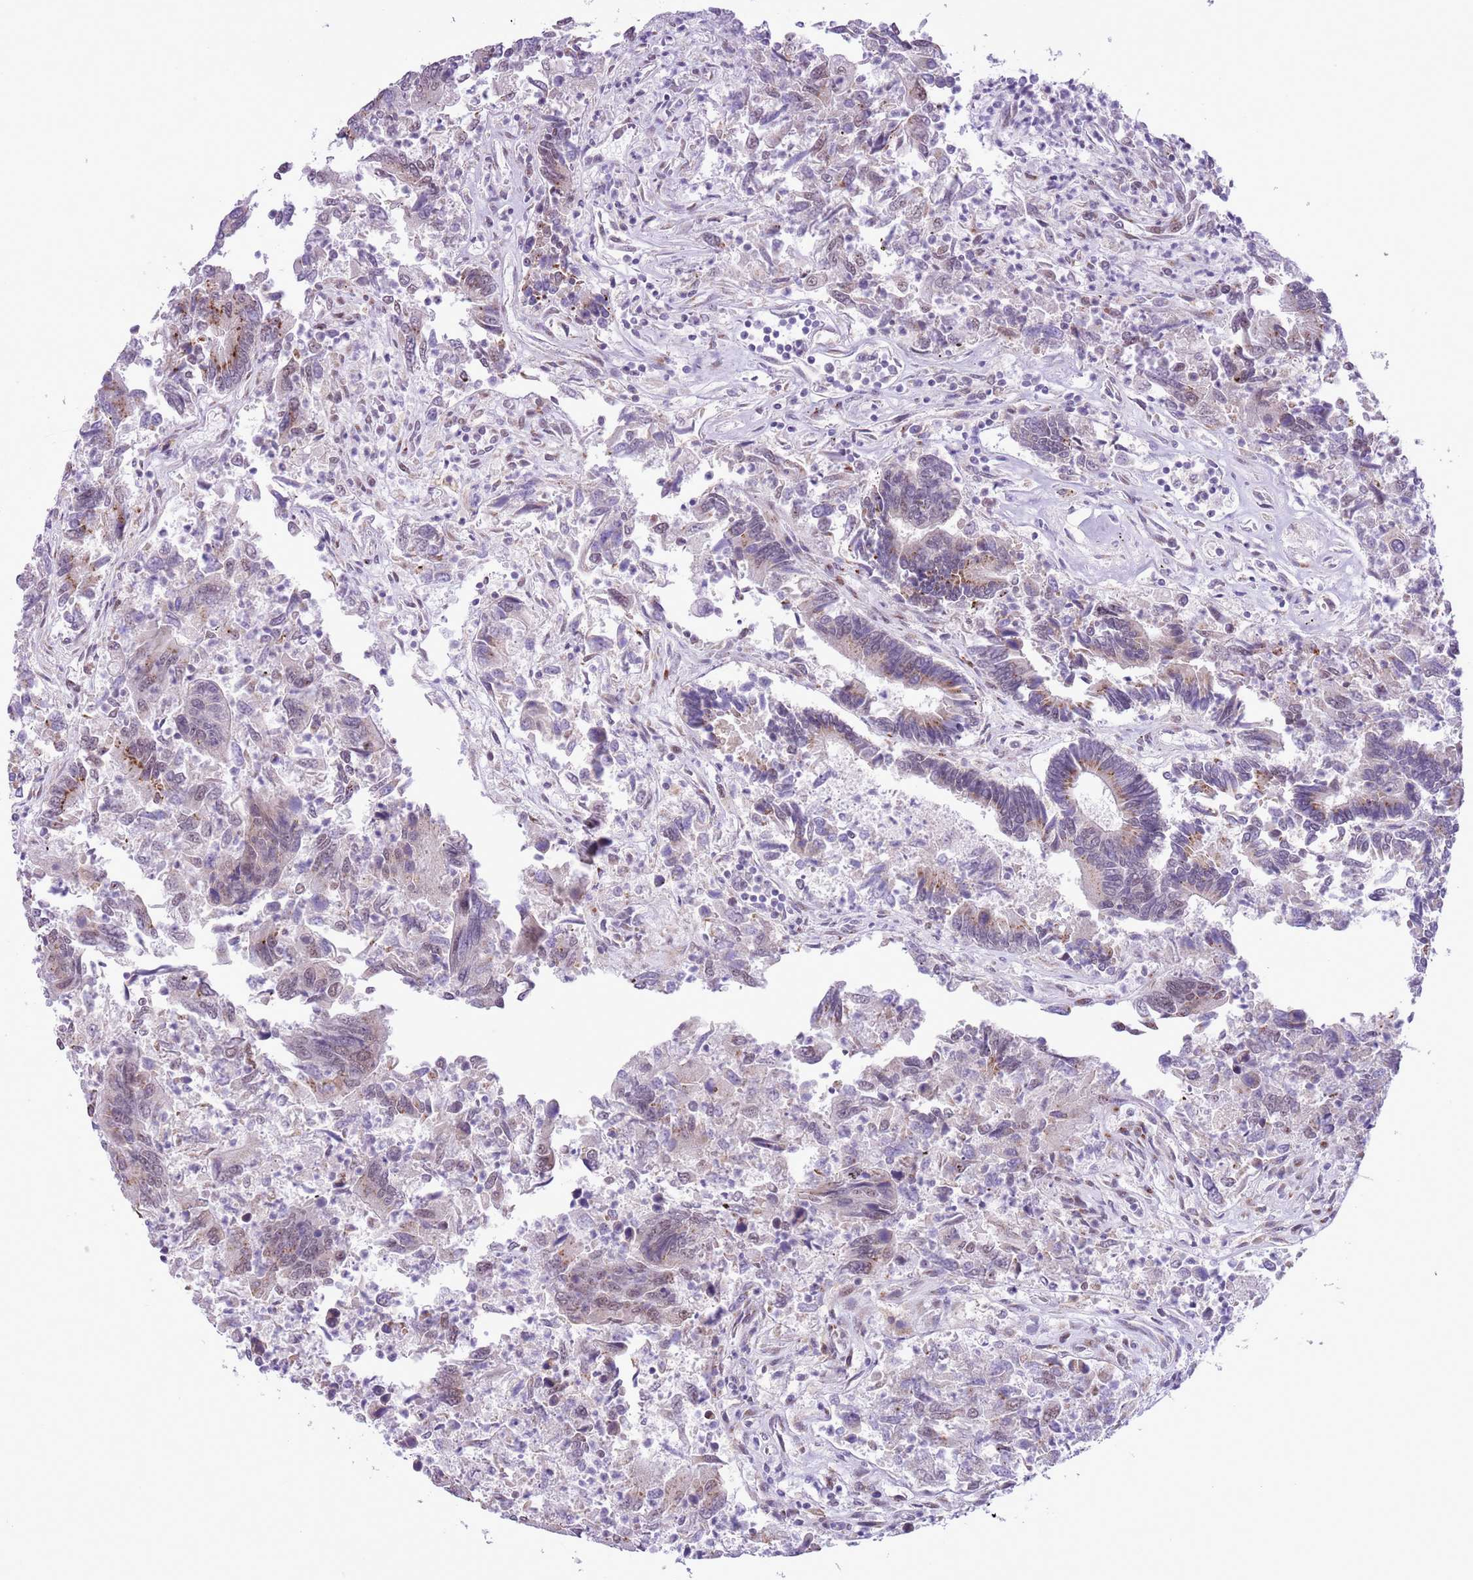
{"staining": {"intensity": "strong", "quantity": "<25%", "location": "cytoplasmic/membranous,nuclear"}, "tissue": "colorectal cancer", "cell_type": "Tumor cells", "image_type": "cancer", "snomed": [{"axis": "morphology", "description": "Adenocarcinoma, NOS"}, {"axis": "topography", "description": "Colon"}], "caption": "Immunohistochemical staining of colorectal cancer reveals medium levels of strong cytoplasmic/membranous and nuclear protein staining in about <25% of tumor cells. The staining was performed using DAB (3,3'-diaminobenzidine) to visualize the protein expression in brown, while the nuclei were stained in blue with hematoxylin (Magnification: 20x).", "gene": "ZNF576", "patient": {"sex": "female", "age": 67}}